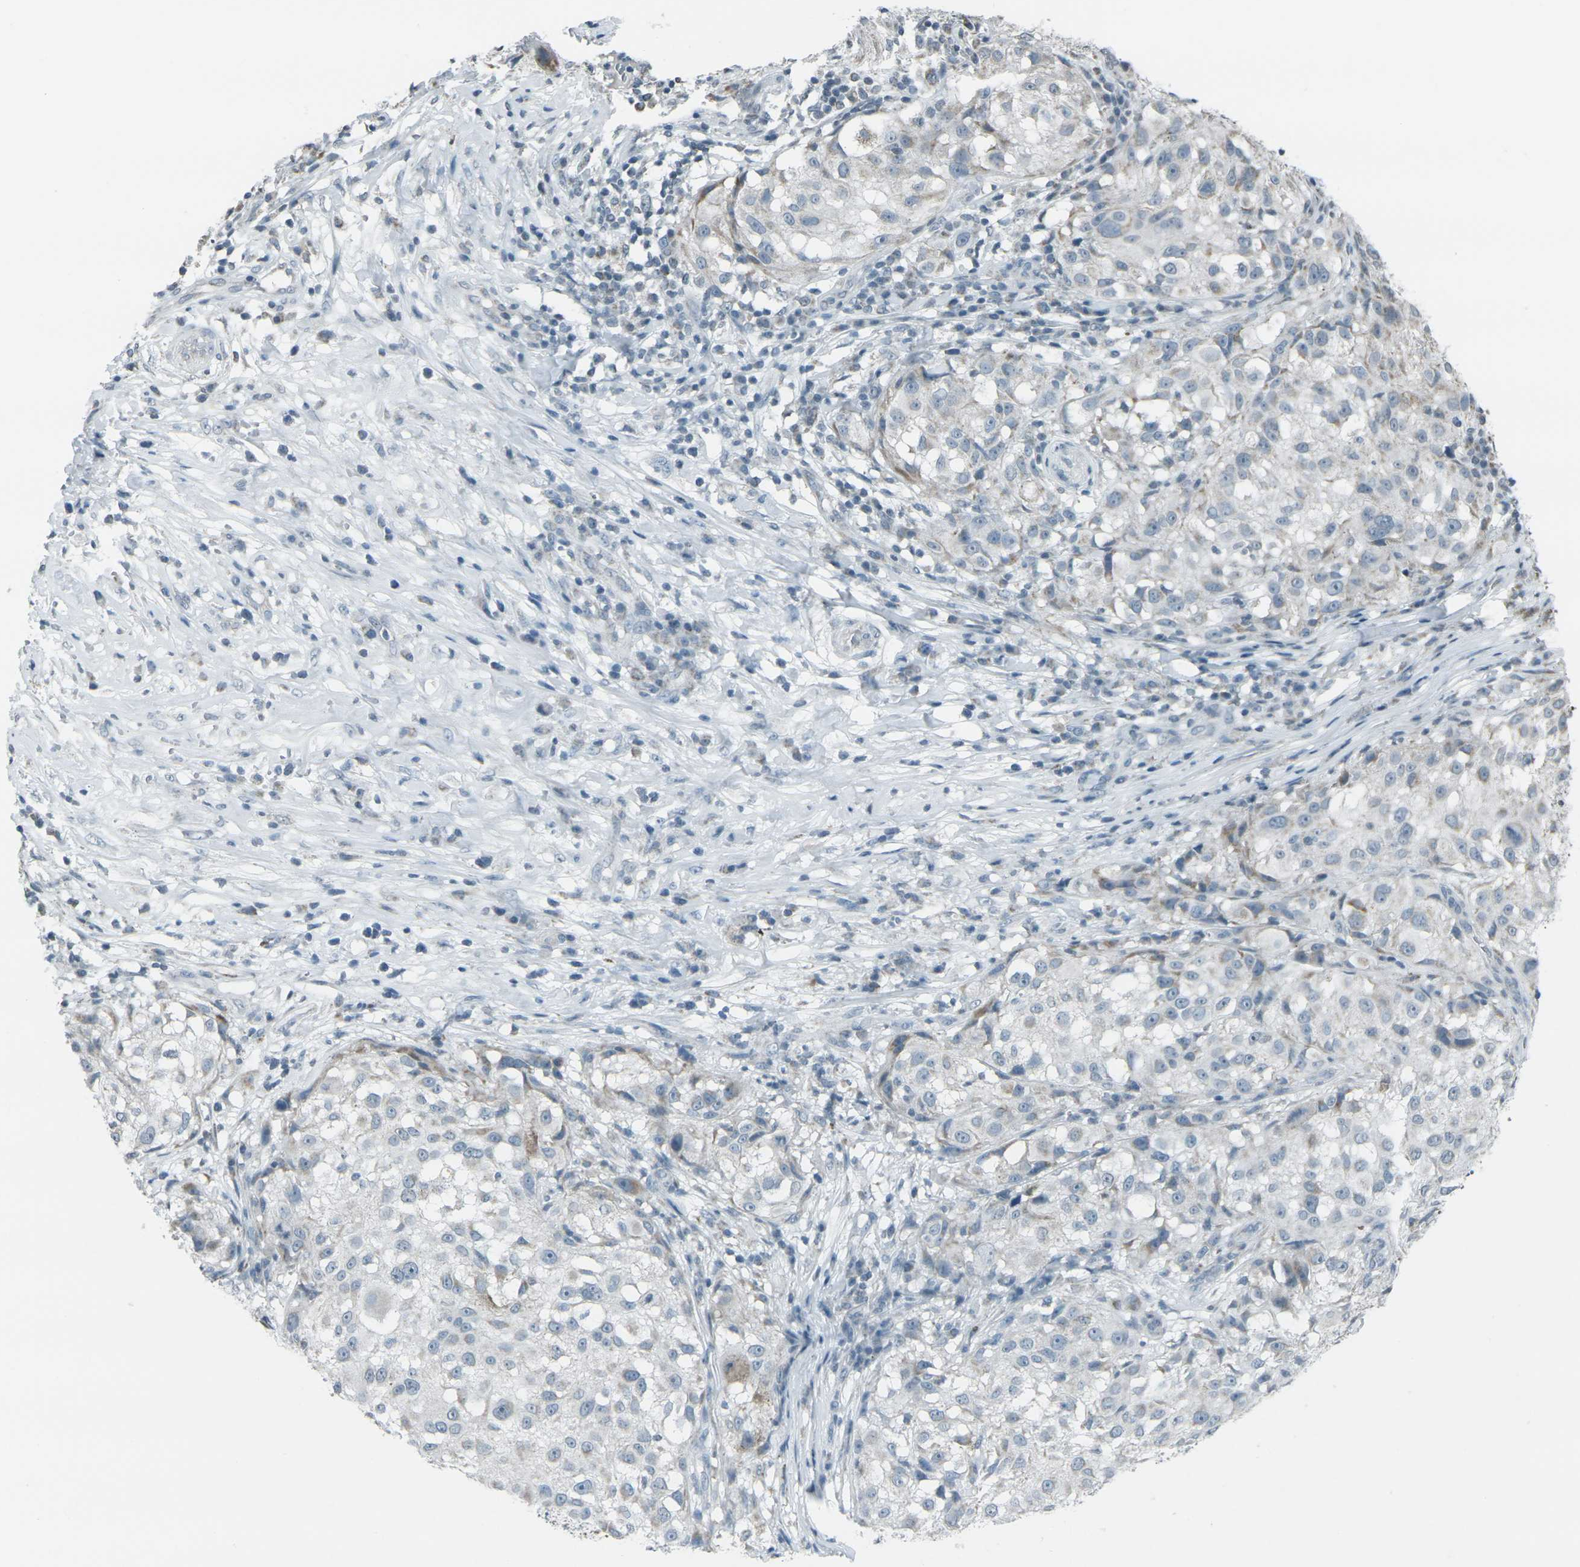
{"staining": {"intensity": "weak", "quantity": "<25%", "location": "cytoplasmic/membranous"}, "tissue": "melanoma", "cell_type": "Tumor cells", "image_type": "cancer", "snomed": [{"axis": "morphology", "description": "Necrosis, NOS"}, {"axis": "morphology", "description": "Malignant melanoma, NOS"}, {"axis": "topography", "description": "Skin"}], "caption": "The histopathology image exhibits no significant positivity in tumor cells of melanoma. (DAB (3,3'-diaminobenzidine) immunohistochemistry, high magnification).", "gene": "H2BC1", "patient": {"sex": "female", "age": 87}}